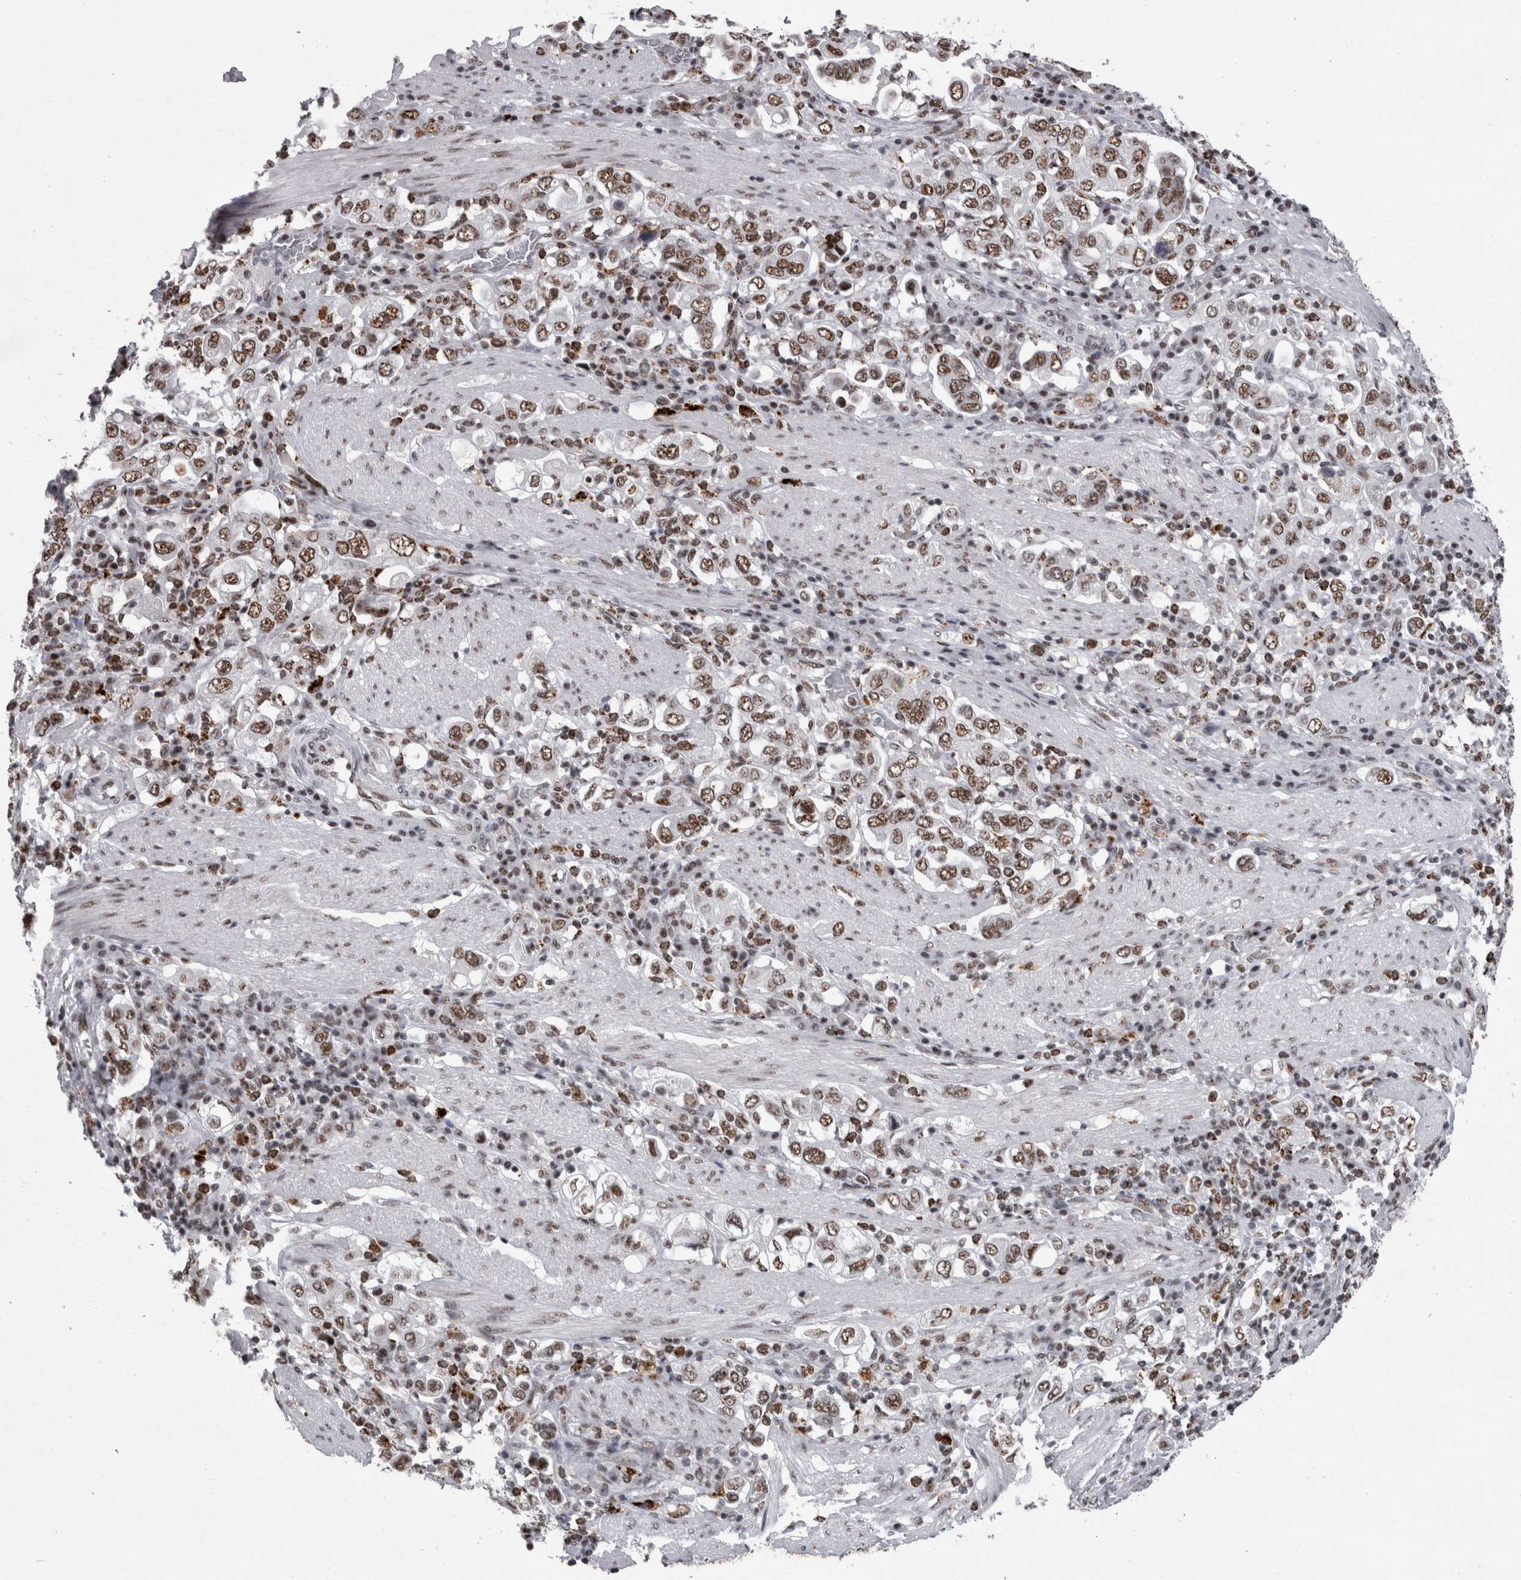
{"staining": {"intensity": "moderate", "quantity": ">75%", "location": "nuclear"}, "tissue": "stomach cancer", "cell_type": "Tumor cells", "image_type": "cancer", "snomed": [{"axis": "morphology", "description": "Adenocarcinoma, NOS"}, {"axis": "topography", "description": "Stomach, upper"}], "caption": "Immunohistochemistry (IHC) micrograph of stomach cancer (adenocarcinoma) stained for a protein (brown), which reveals medium levels of moderate nuclear staining in about >75% of tumor cells.", "gene": "SNRNP40", "patient": {"sex": "male", "age": 62}}